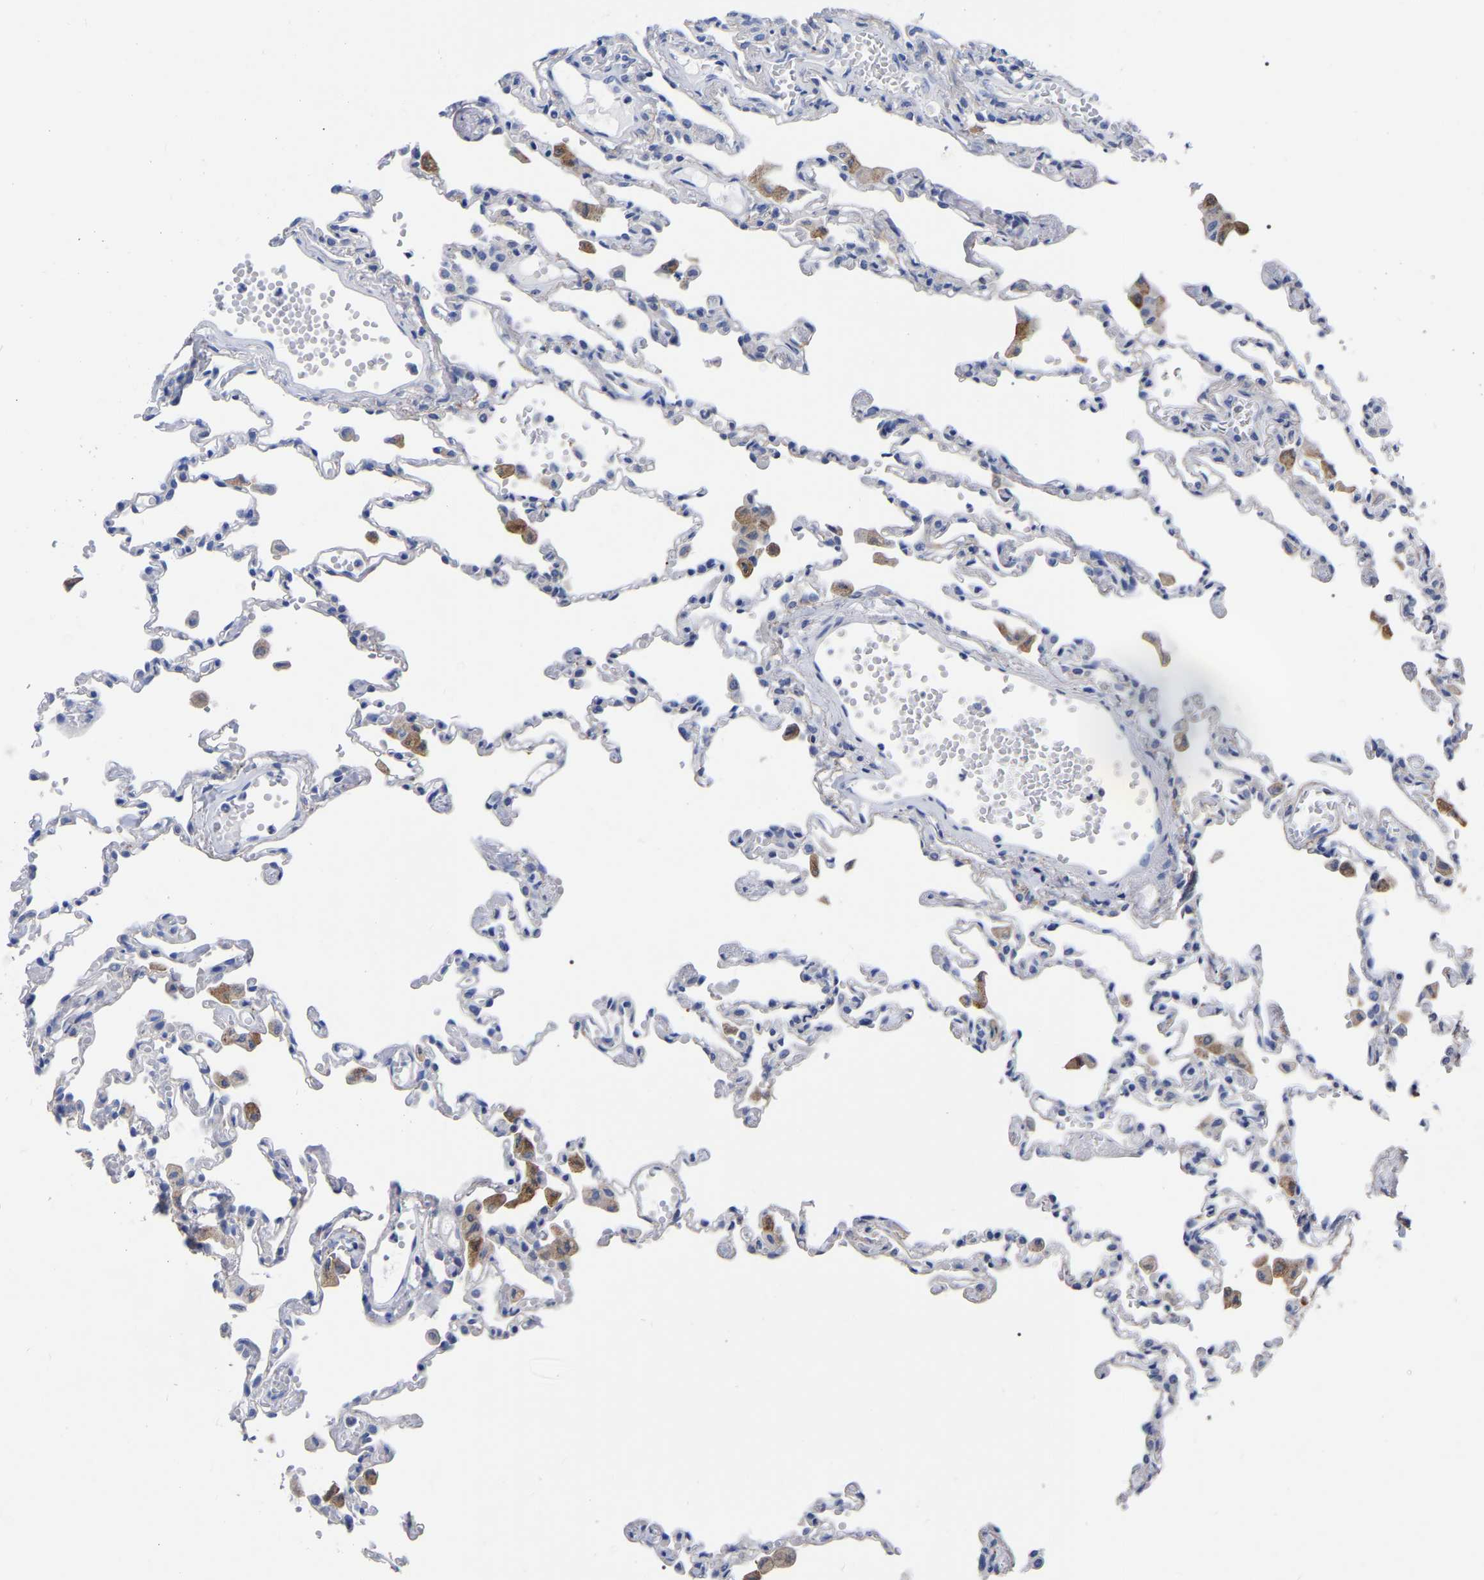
{"staining": {"intensity": "negative", "quantity": "none", "location": "none"}, "tissue": "lung", "cell_type": "Alveolar cells", "image_type": "normal", "snomed": [{"axis": "morphology", "description": "Normal tissue, NOS"}, {"axis": "topography", "description": "Bronchus"}, {"axis": "topography", "description": "Lung"}], "caption": "IHC photomicrograph of normal human lung stained for a protein (brown), which reveals no expression in alveolar cells.", "gene": "ANXA13", "patient": {"sex": "female", "age": 49}}